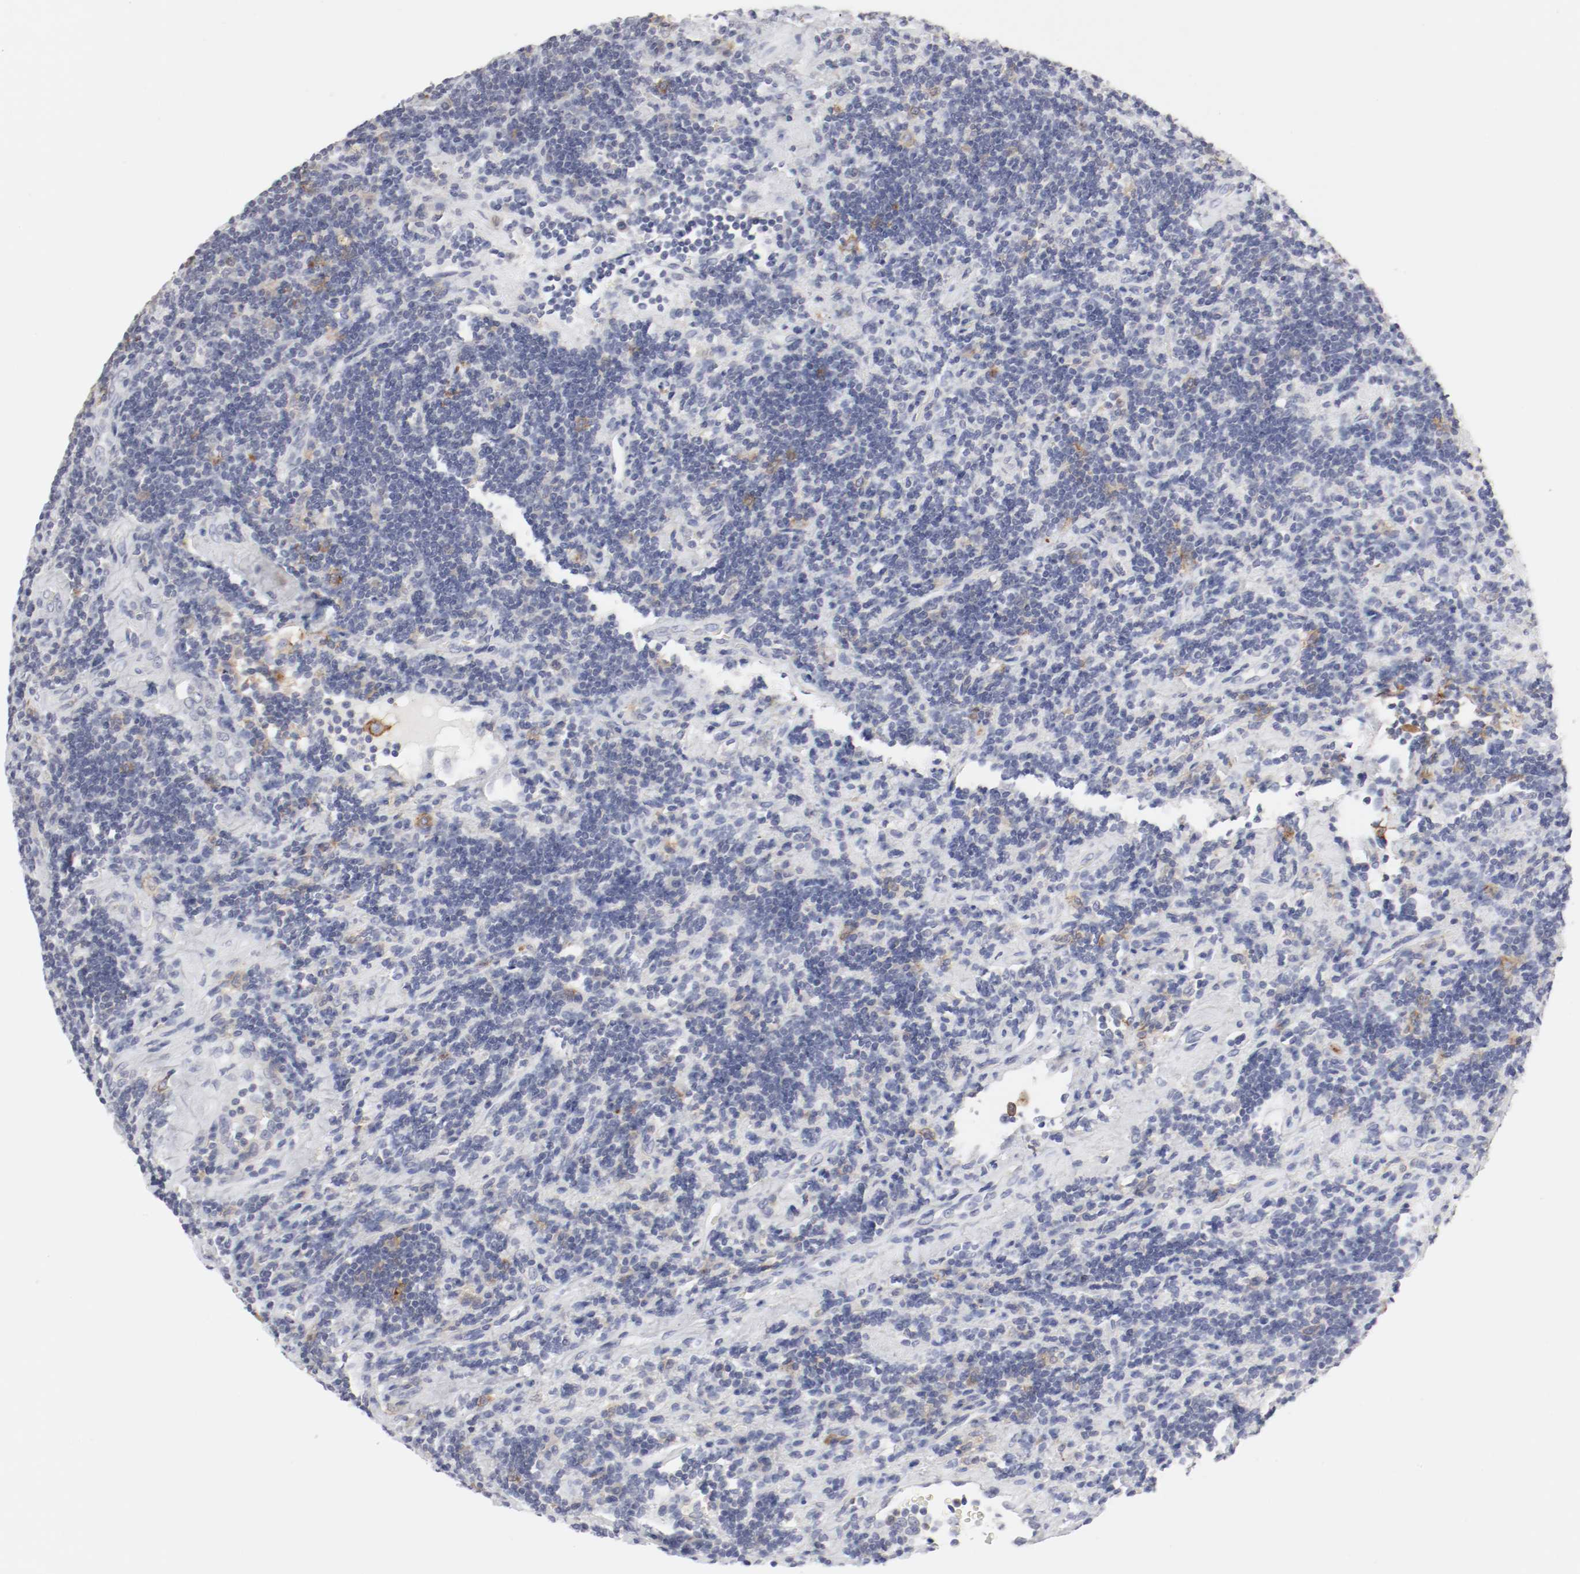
{"staining": {"intensity": "negative", "quantity": "none", "location": "none"}, "tissue": "lymphoma", "cell_type": "Tumor cells", "image_type": "cancer", "snomed": [{"axis": "morphology", "description": "Malignant lymphoma, non-Hodgkin's type, Low grade"}, {"axis": "topography", "description": "Lymph node"}], "caption": "Immunohistochemistry histopathology image of lymphoma stained for a protein (brown), which reveals no positivity in tumor cells.", "gene": "ITGAX", "patient": {"sex": "male", "age": 70}}